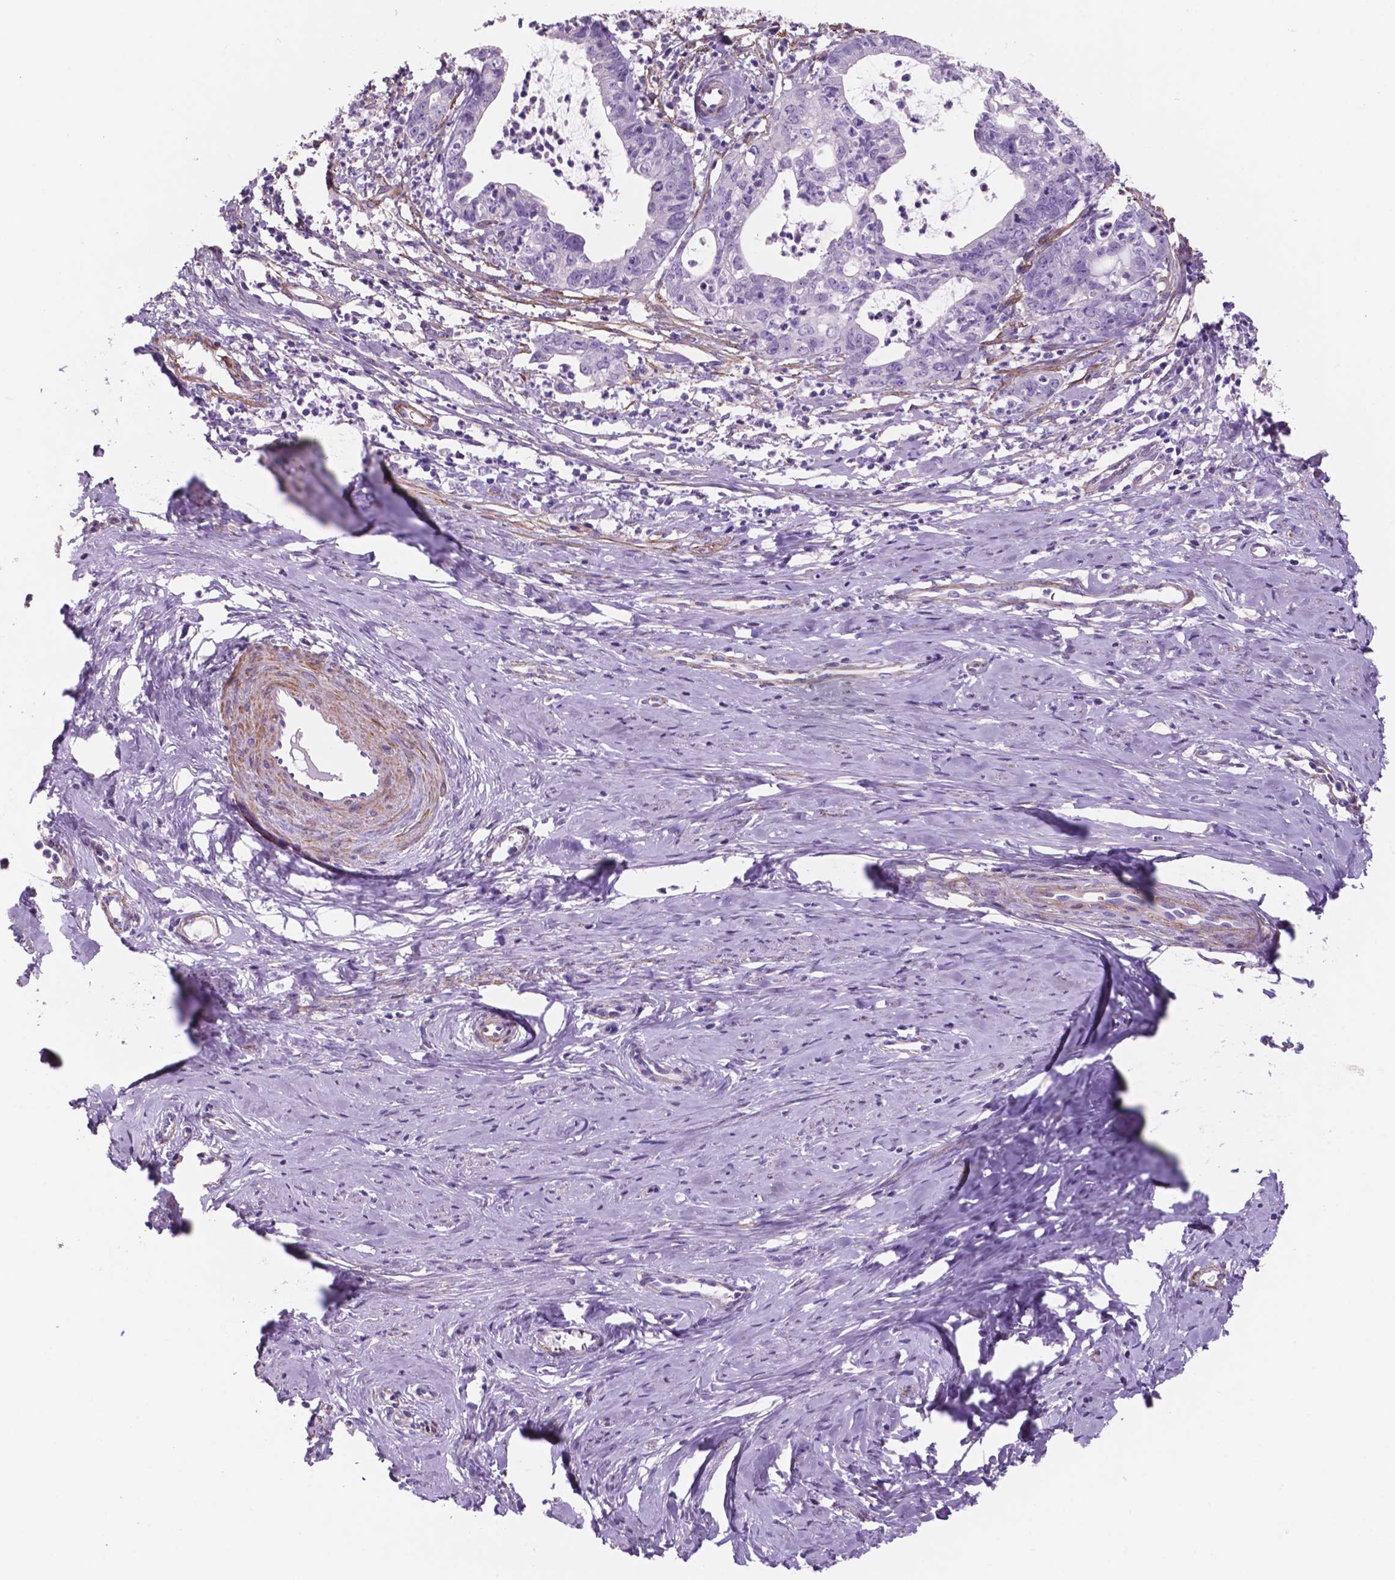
{"staining": {"intensity": "negative", "quantity": "none", "location": "none"}, "tissue": "cervical cancer", "cell_type": "Tumor cells", "image_type": "cancer", "snomed": [{"axis": "morphology", "description": "Normal tissue, NOS"}, {"axis": "morphology", "description": "Adenocarcinoma, NOS"}, {"axis": "topography", "description": "Cervix"}], "caption": "Tumor cells are negative for protein expression in human cervical cancer (adenocarcinoma). Nuclei are stained in blue.", "gene": "TOR2A", "patient": {"sex": "female", "age": 38}}